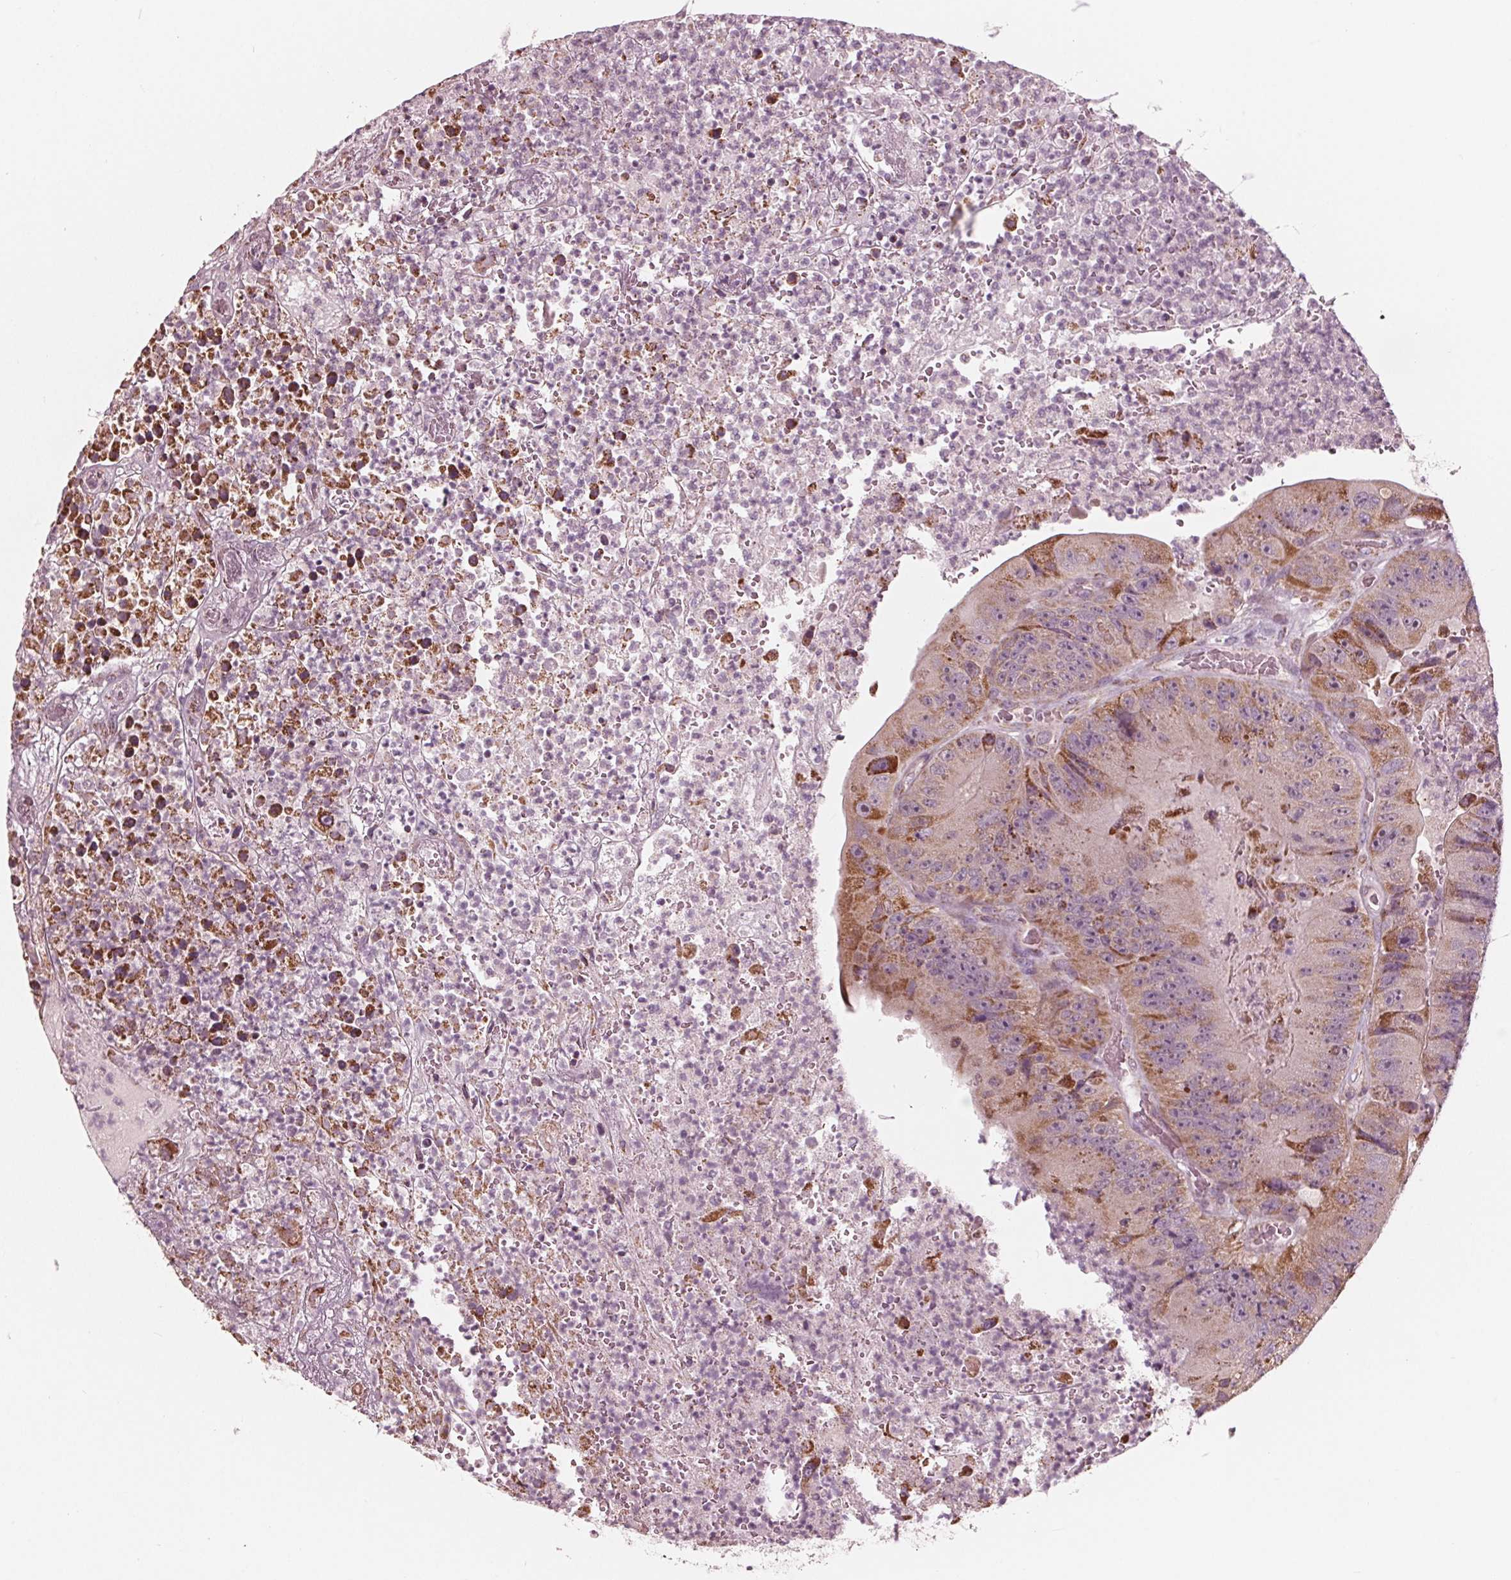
{"staining": {"intensity": "moderate", "quantity": "<25%", "location": "cytoplasmic/membranous"}, "tissue": "colorectal cancer", "cell_type": "Tumor cells", "image_type": "cancer", "snomed": [{"axis": "morphology", "description": "Adenocarcinoma, NOS"}, {"axis": "topography", "description": "Colon"}], "caption": "Immunohistochemistry image of neoplastic tissue: human colorectal adenocarcinoma stained using IHC exhibits low levels of moderate protein expression localized specifically in the cytoplasmic/membranous of tumor cells, appearing as a cytoplasmic/membranous brown color.", "gene": "DCAF4L2", "patient": {"sex": "female", "age": 86}}